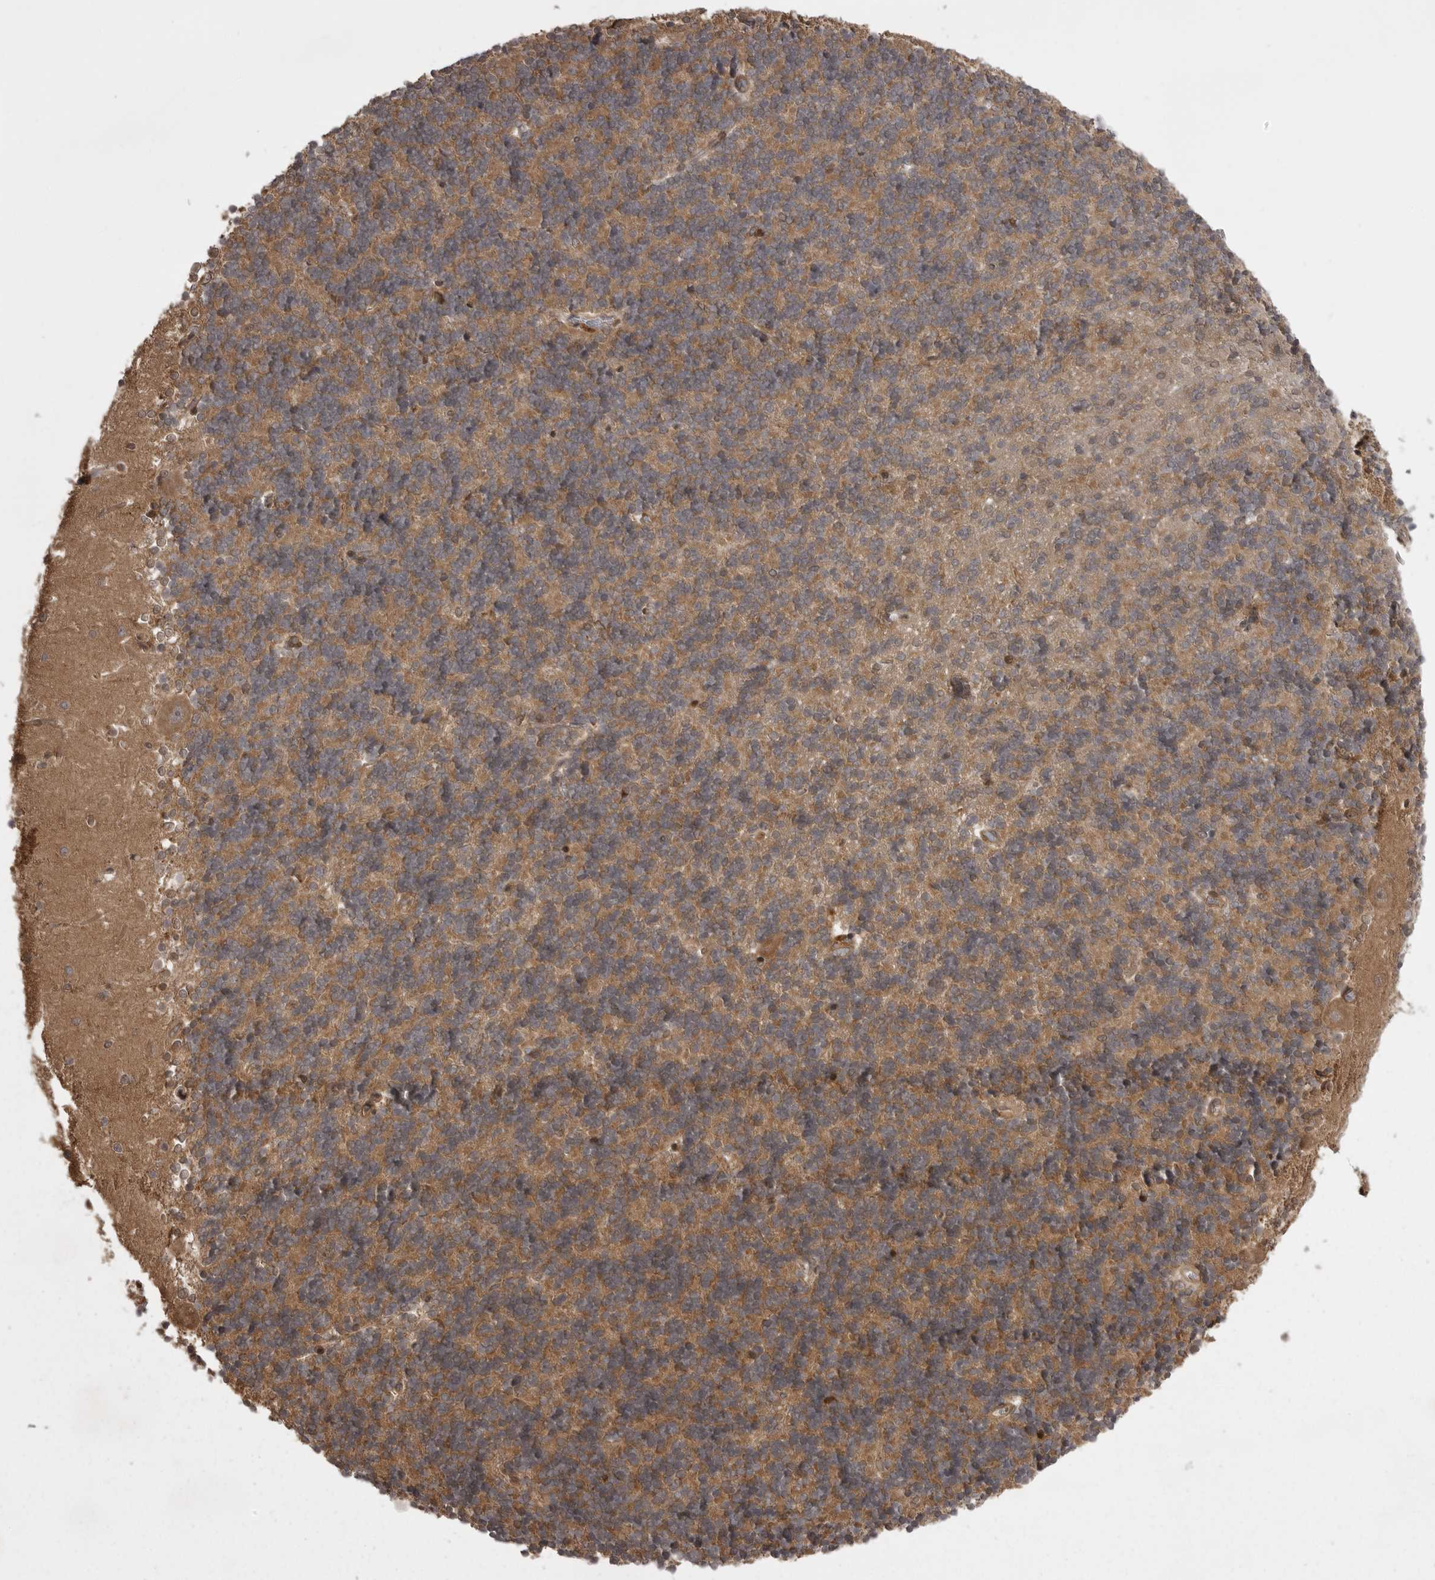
{"staining": {"intensity": "moderate", "quantity": ">75%", "location": "cytoplasmic/membranous"}, "tissue": "cerebellum", "cell_type": "Cells in granular layer", "image_type": "normal", "snomed": [{"axis": "morphology", "description": "Normal tissue, NOS"}, {"axis": "topography", "description": "Cerebellum"}], "caption": "Immunohistochemistry (IHC) staining of benign cerebellum, which reveals medium levels of moderate cytoplasmic/membranous expression in approximately >75% of cells in granular layer indicating moderate cytoplasmic/membranous protein staining. The staining was performed using DAB (brown) for protein detection and nuclei were counterstained in hematoxylin (blue).", "gene": "STK24", "patient": {"sex": "male", "age": 37}}